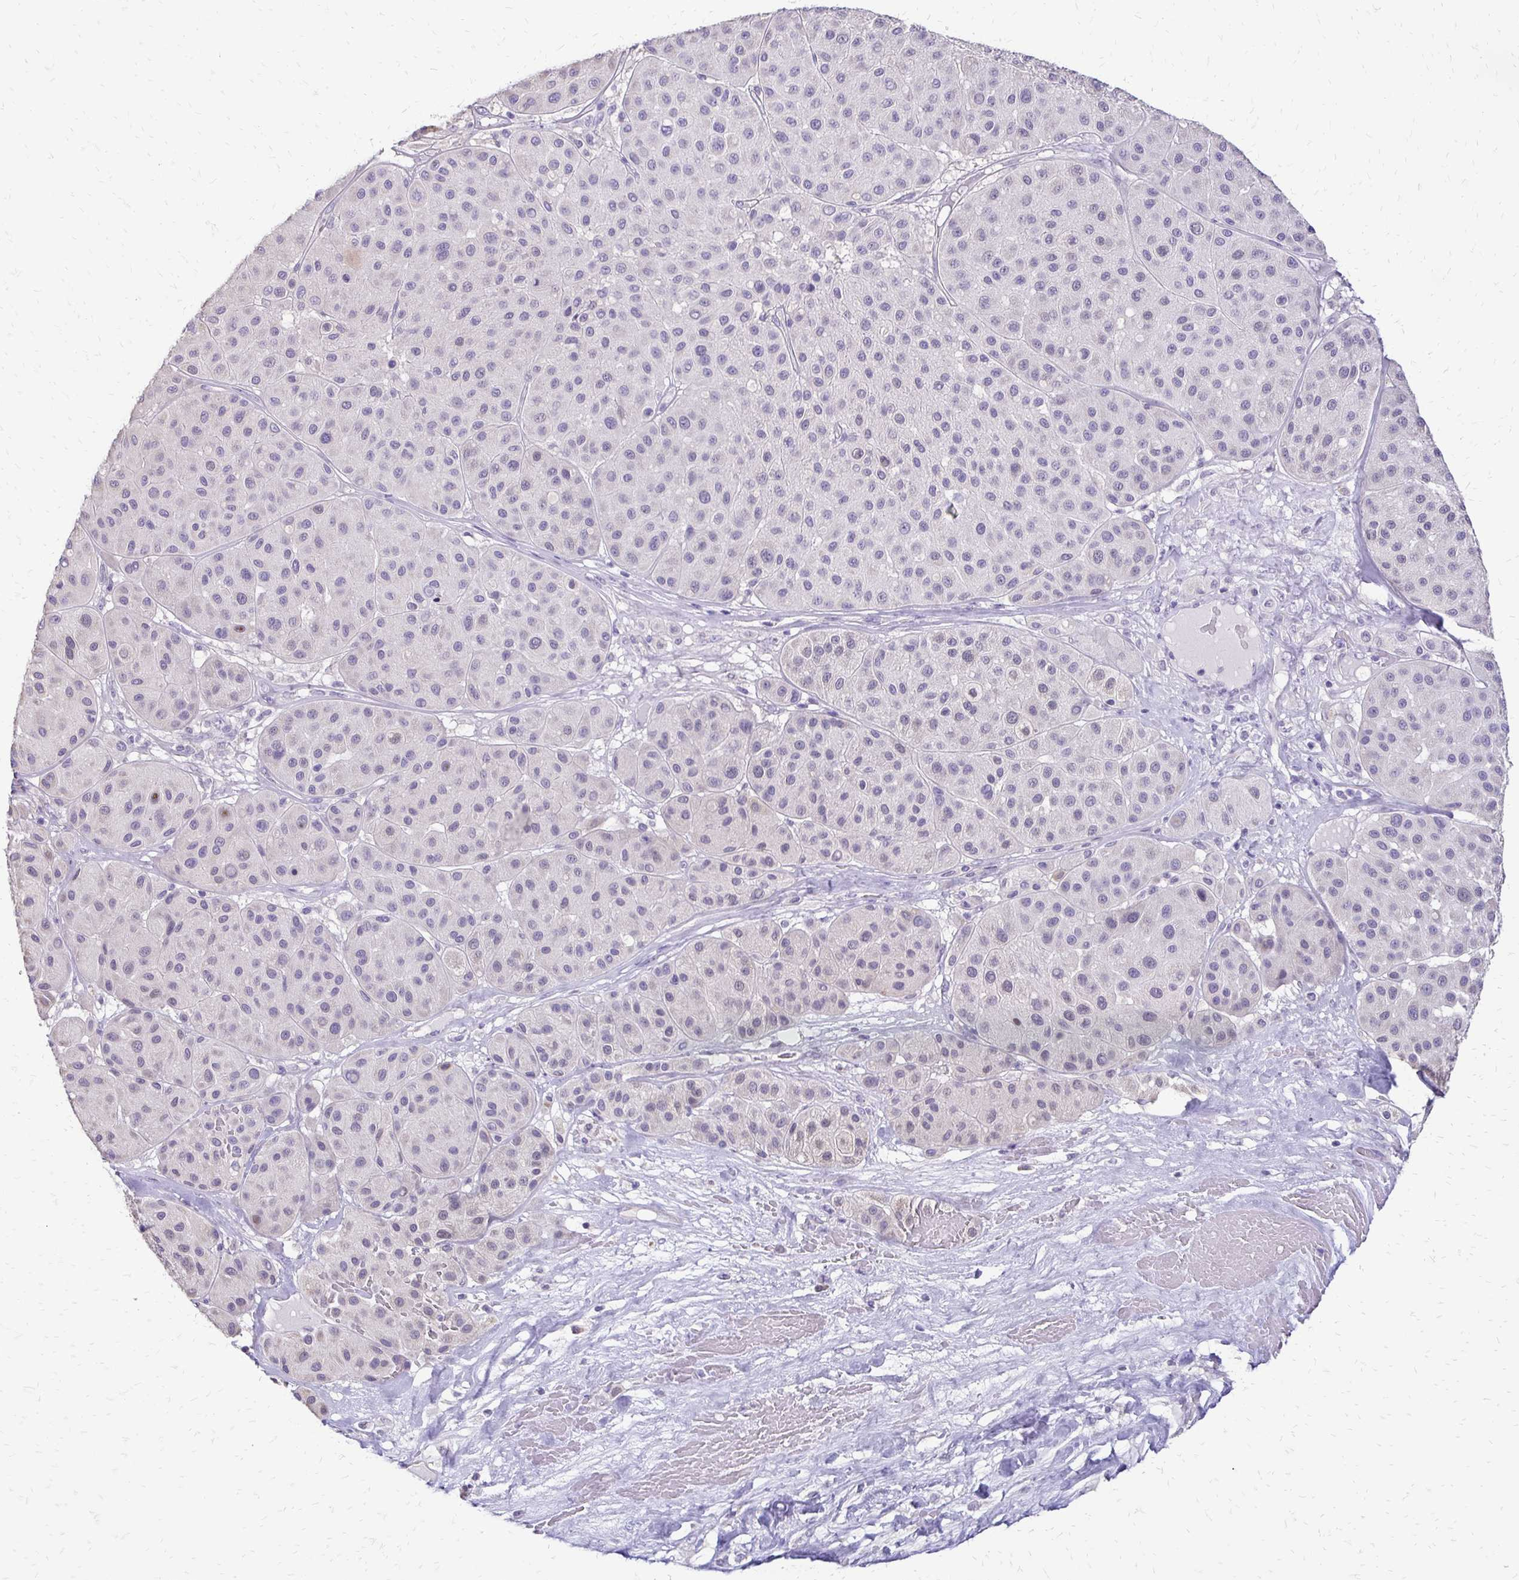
{"staining": {"intensity": "negative", "quantity": "none", "location": "none"}, "tissue": "melanoma", "cell_type": "Tumor cells", "image_type": "cancer", "snomed": [{"axis": "morphology", "description": "Malignant melanoma, Metastatic site"}, {"axis": "topography", "description": "Smooth muscle"}], "caption": "Immunohistochemistry of human malignant melanoma (metastatic site) reveals no staining in tumor cells.", "gene": "ALPG", "patient": {"sex": "male", "age": 41}}